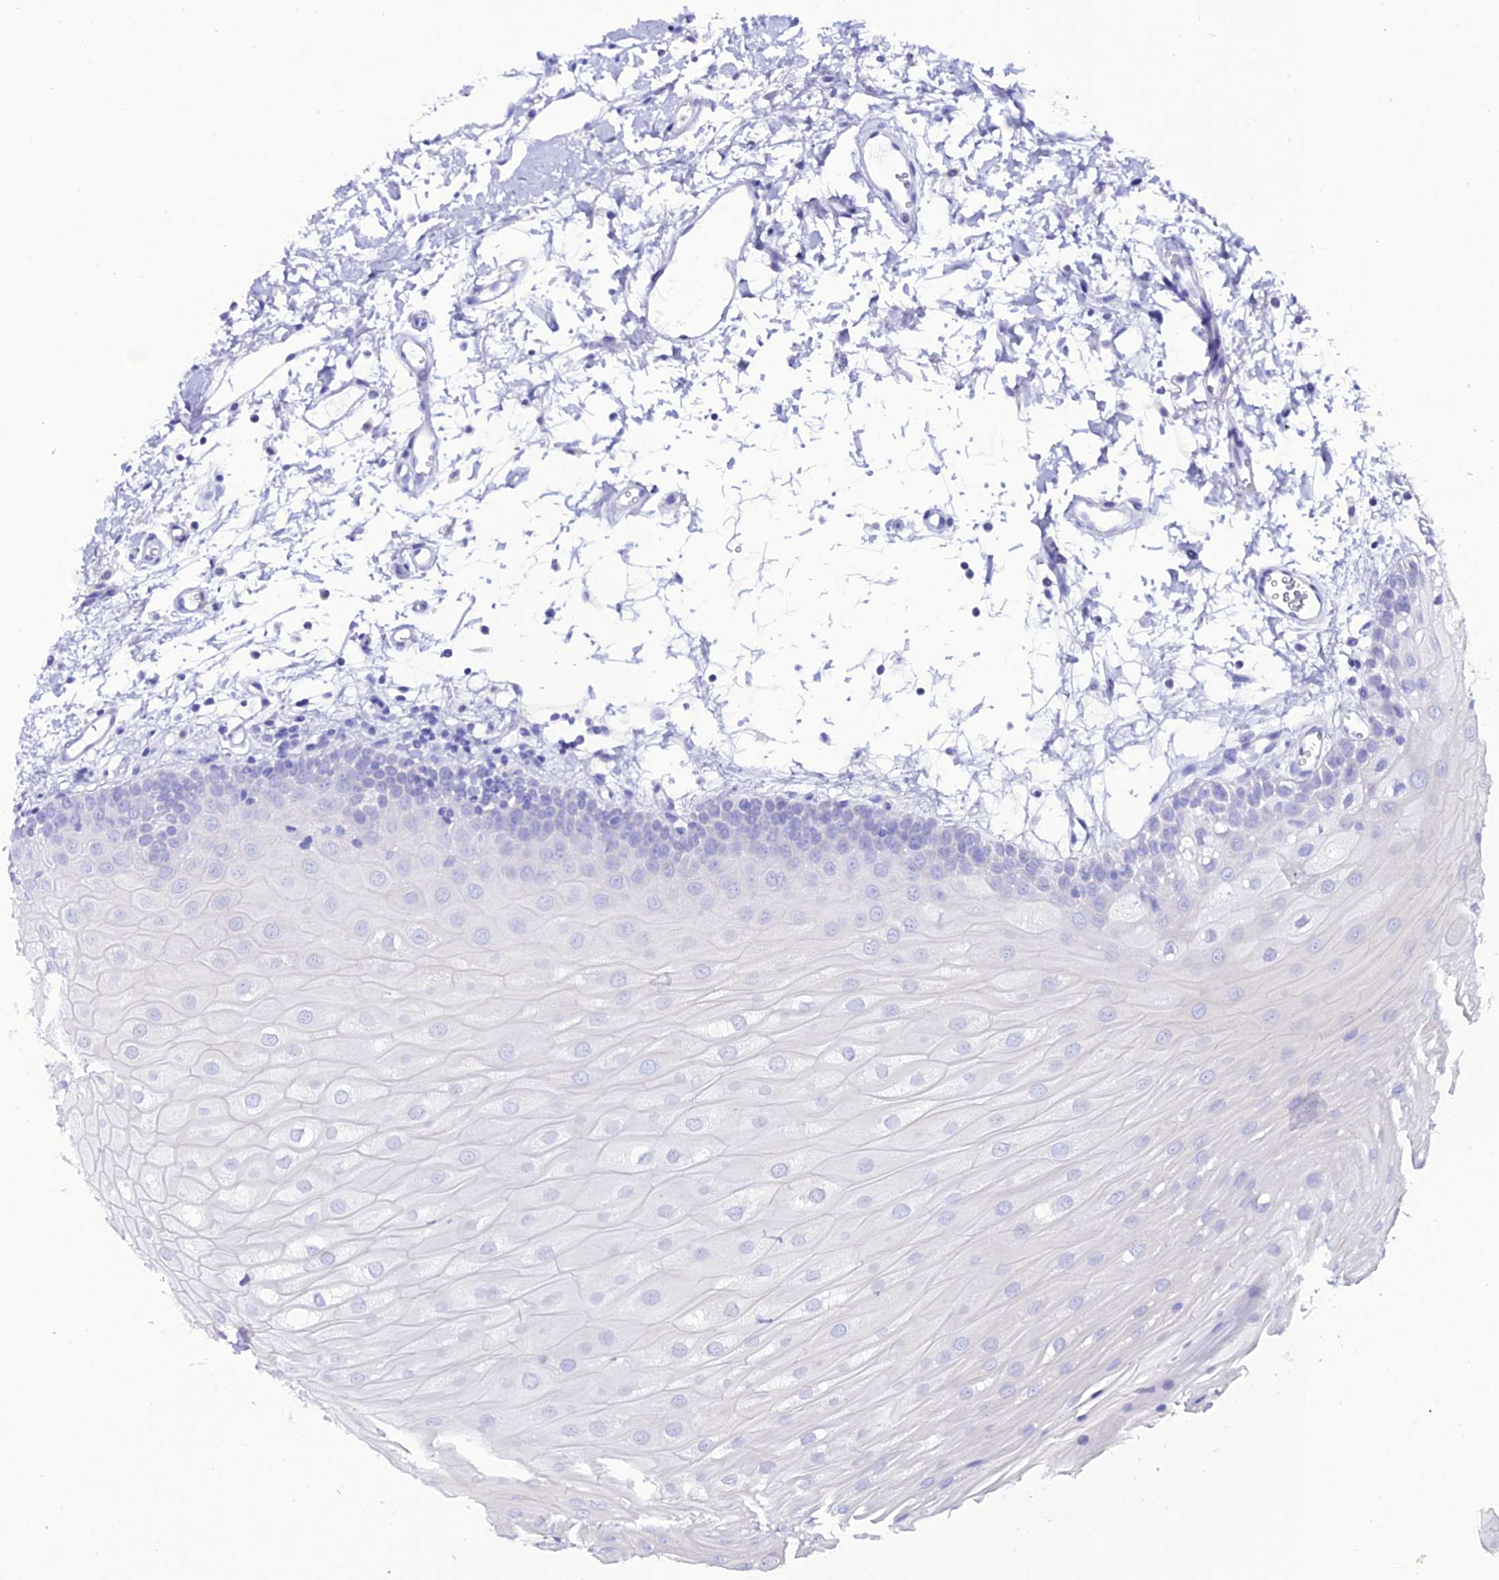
{"staining": {"intensity": "negative", "quantity": "none", "location": "none"}, "tissue": "oral mucosa", "cell_type": "Squamous epithelial cells", "image_type": "normal", "snomed": [{"axis": "morphology", "description": "Normal tissue, NOS"}, {"axis": "topography", "description": "Oral tissue"}, {"axis": "topography", "description": "Tounge, NOS"}], "caption": "Immunohistochemistry (IHC) of unremarkable oral mucosa shows no positivity in squamous epithelial cells.", "gene": "OR4D5", "patient": {"sex": "female", "age": 73}}